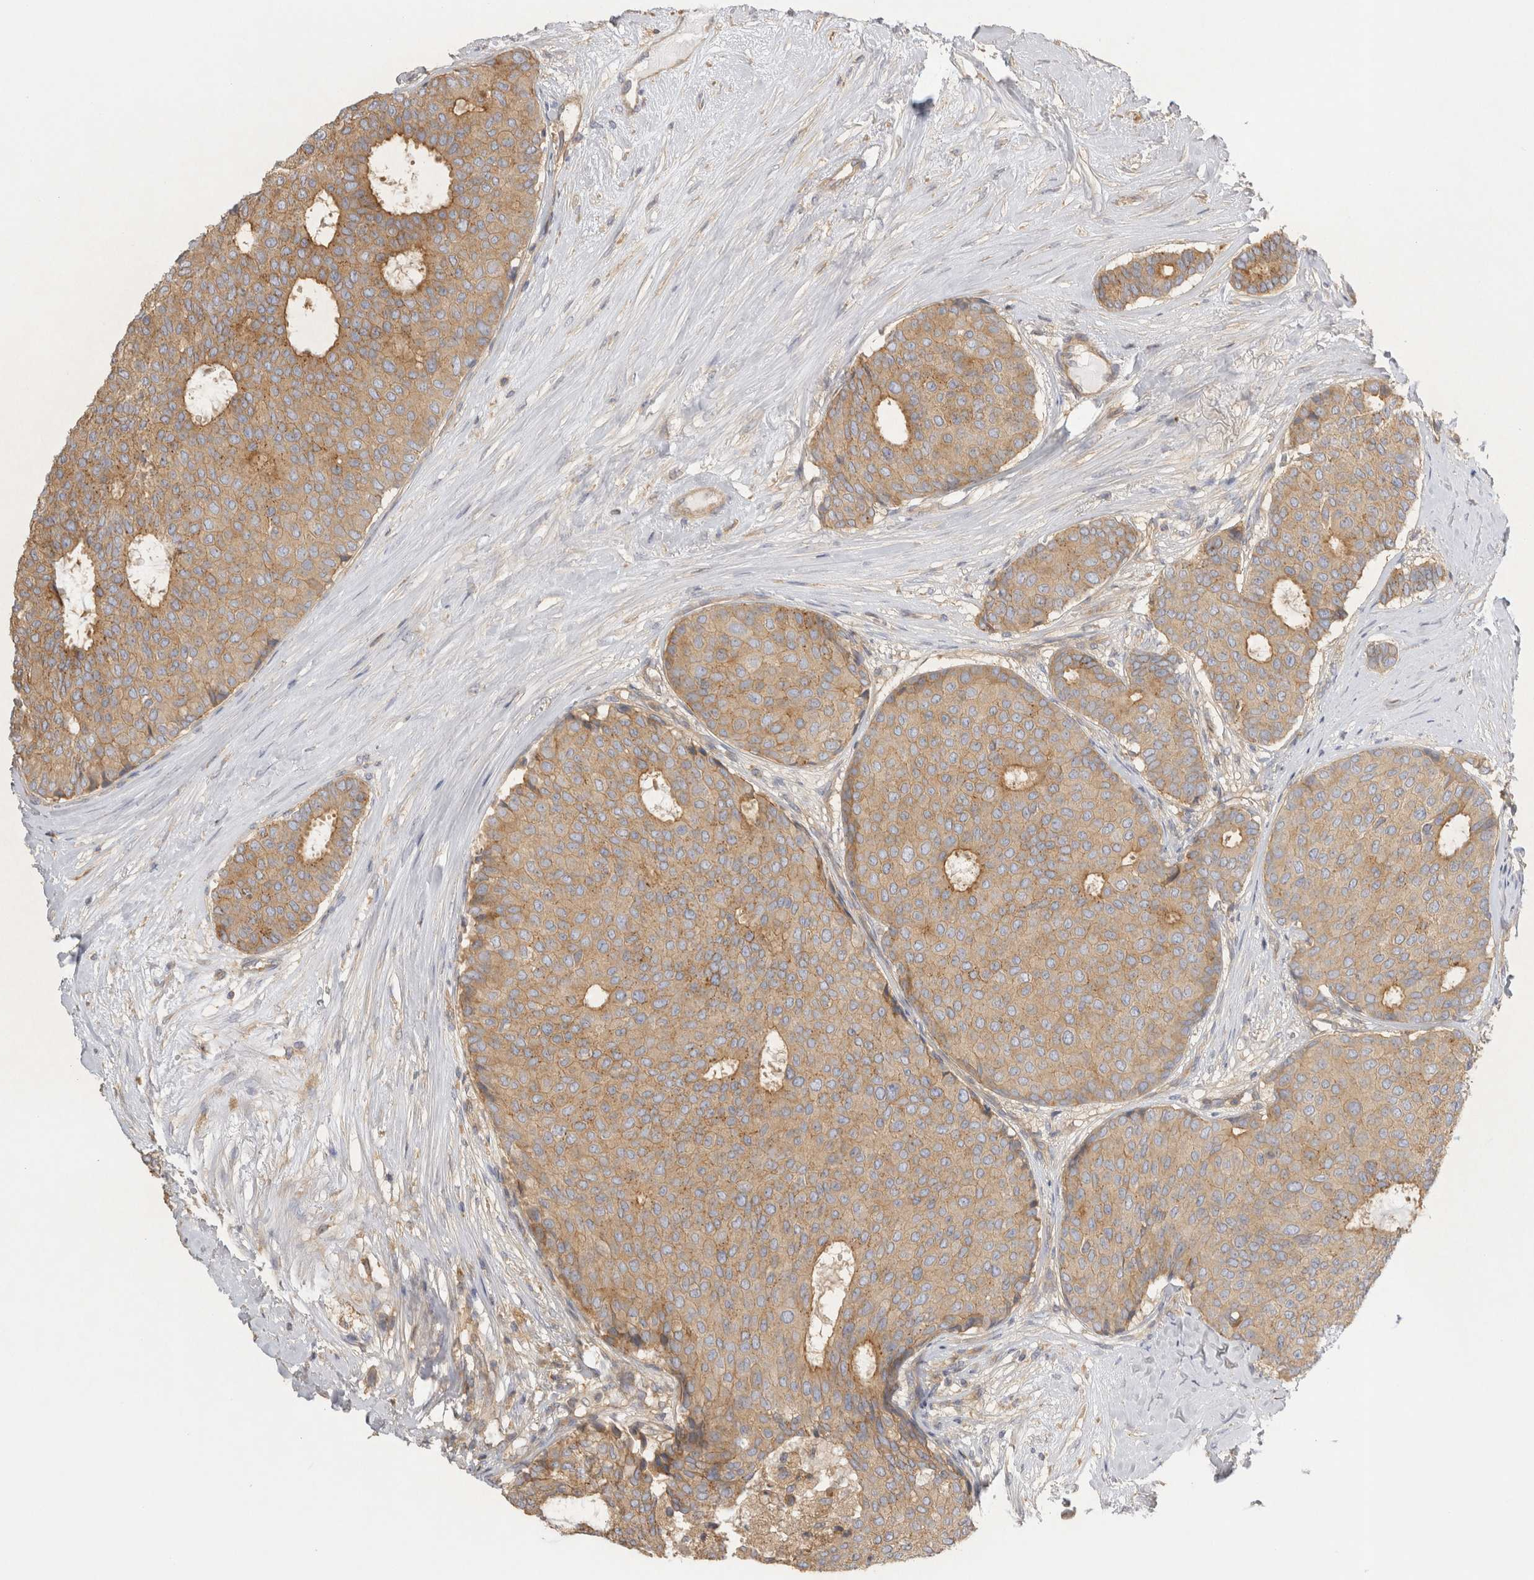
{"staining": {"intensity": "weak", "quantity": ">75%", "location": "cytoplasmic/membranous"}, "tissue": "breast cancer", "cell_type": "Tumor cells", "image_type": "cancer", "snomed": [{"axis": "morphology", "description": "Duct carcinoma"}, {"axis": "topography", "description": "Breast"}], "caption": "The histopathology image reveals a brown stain indicating the presence of a protein in the cytoplasmic/membranous of tumor cells in breast cancer. (Stains: DAB in brown, nuclei in blue, Microscopy: brightfield microscopy at high magnification).", "gene": "CHMP6", "patient": {"sex": "female", "age": 75}}